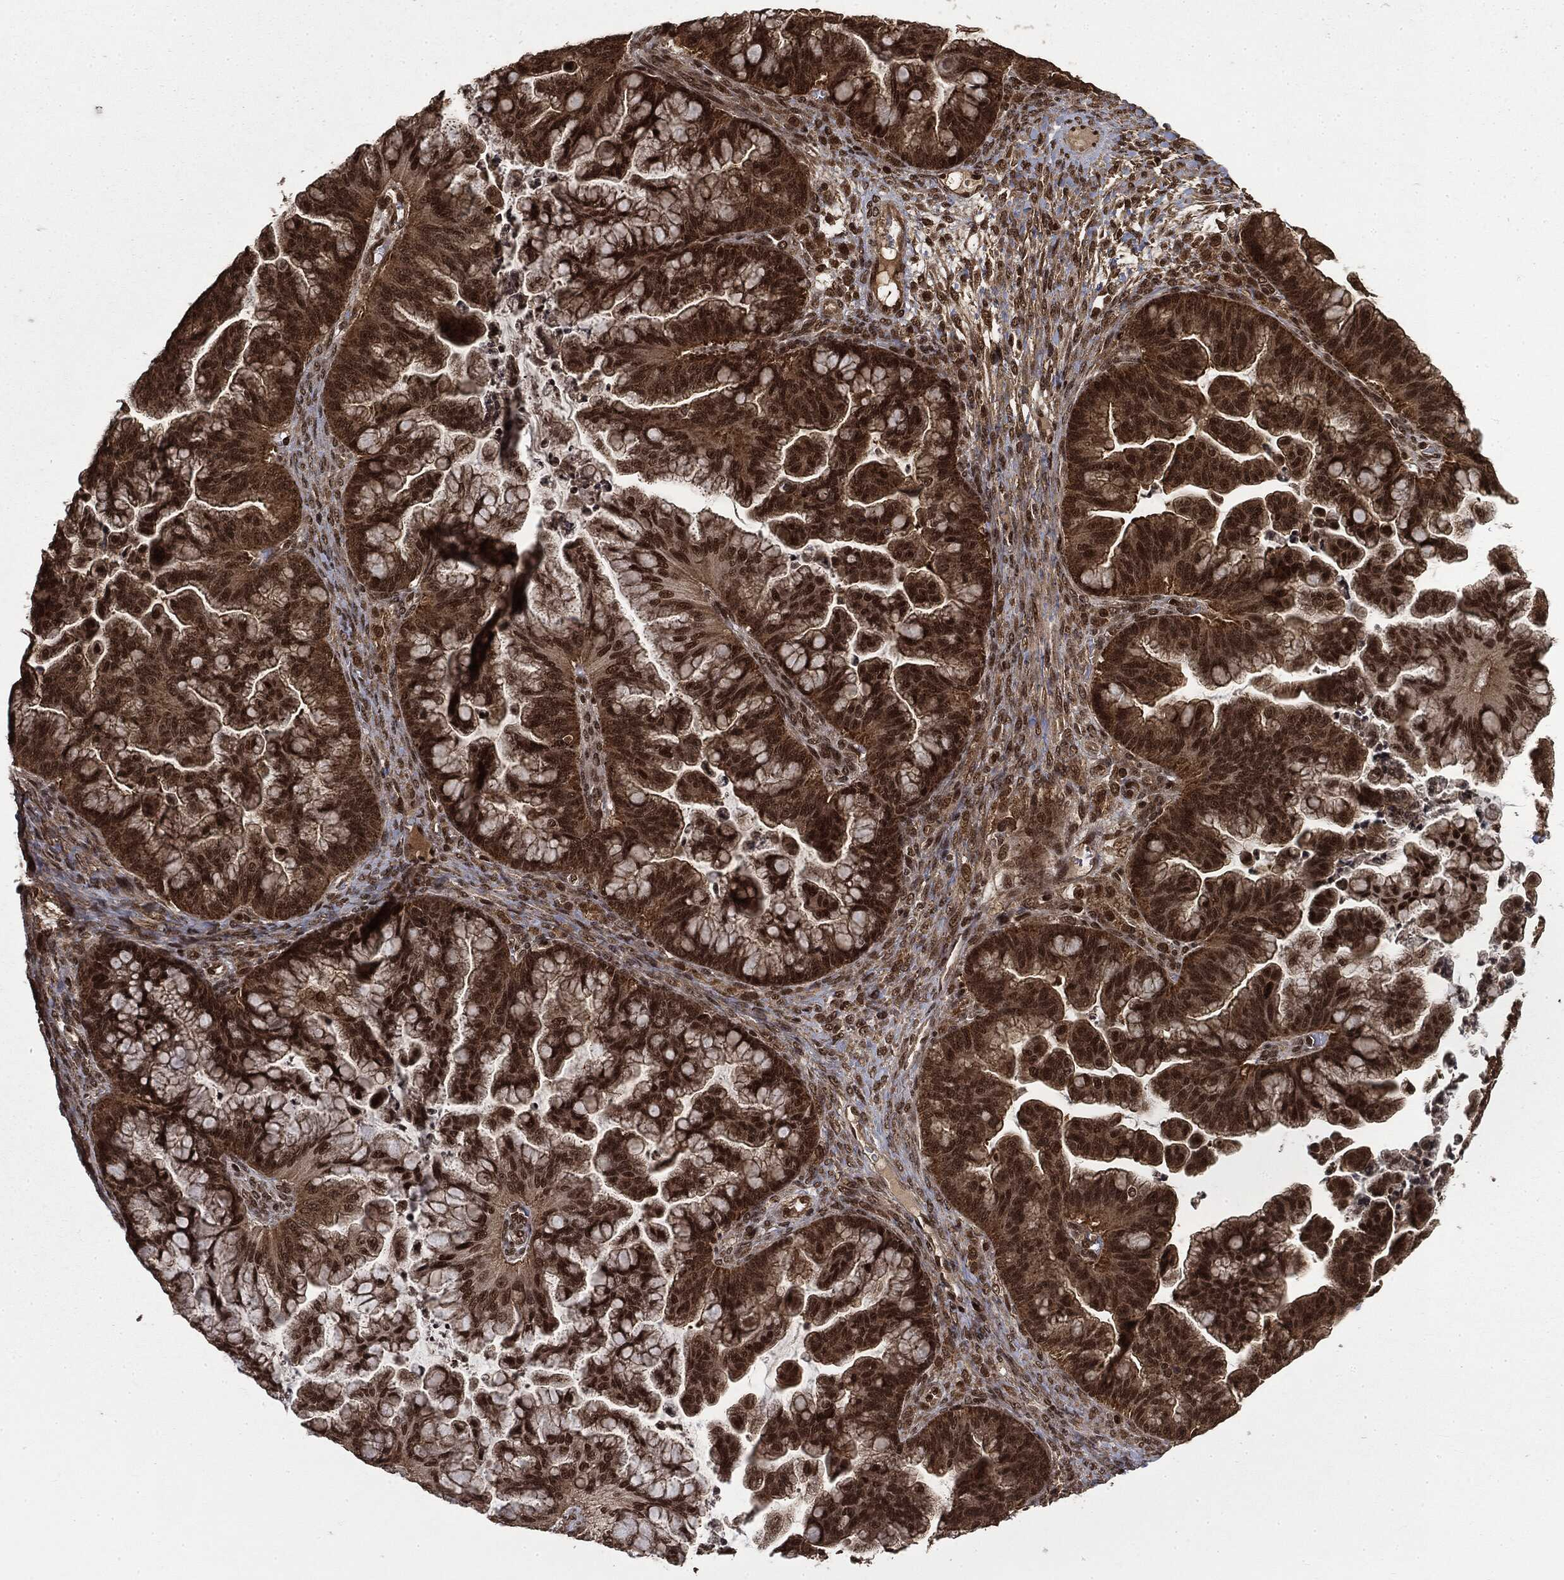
{"staining": {"intensity": "strong", "quantity": ">75%", "location": "cytoplasmic/membranous,nuclear"}, "tissue": "ovarian cancer", "cell_type": "Tumor cells", "image_type": "cancer", "snomed": [{"axis": "morphology", "description": "Cystadenocarcinoma, mucinous, NOS"}, {"axis": "topography", "description": "Ovary"}], "caption": "Immunohistochemical staining of human ovarian cancer exhibits high levels of strong cytoplasmic/membranous and nuclear protein positivity in approximately >75% of tumor cells.", "gene": "CTDP1", "patient": {"sex": "female", "age": 67}}